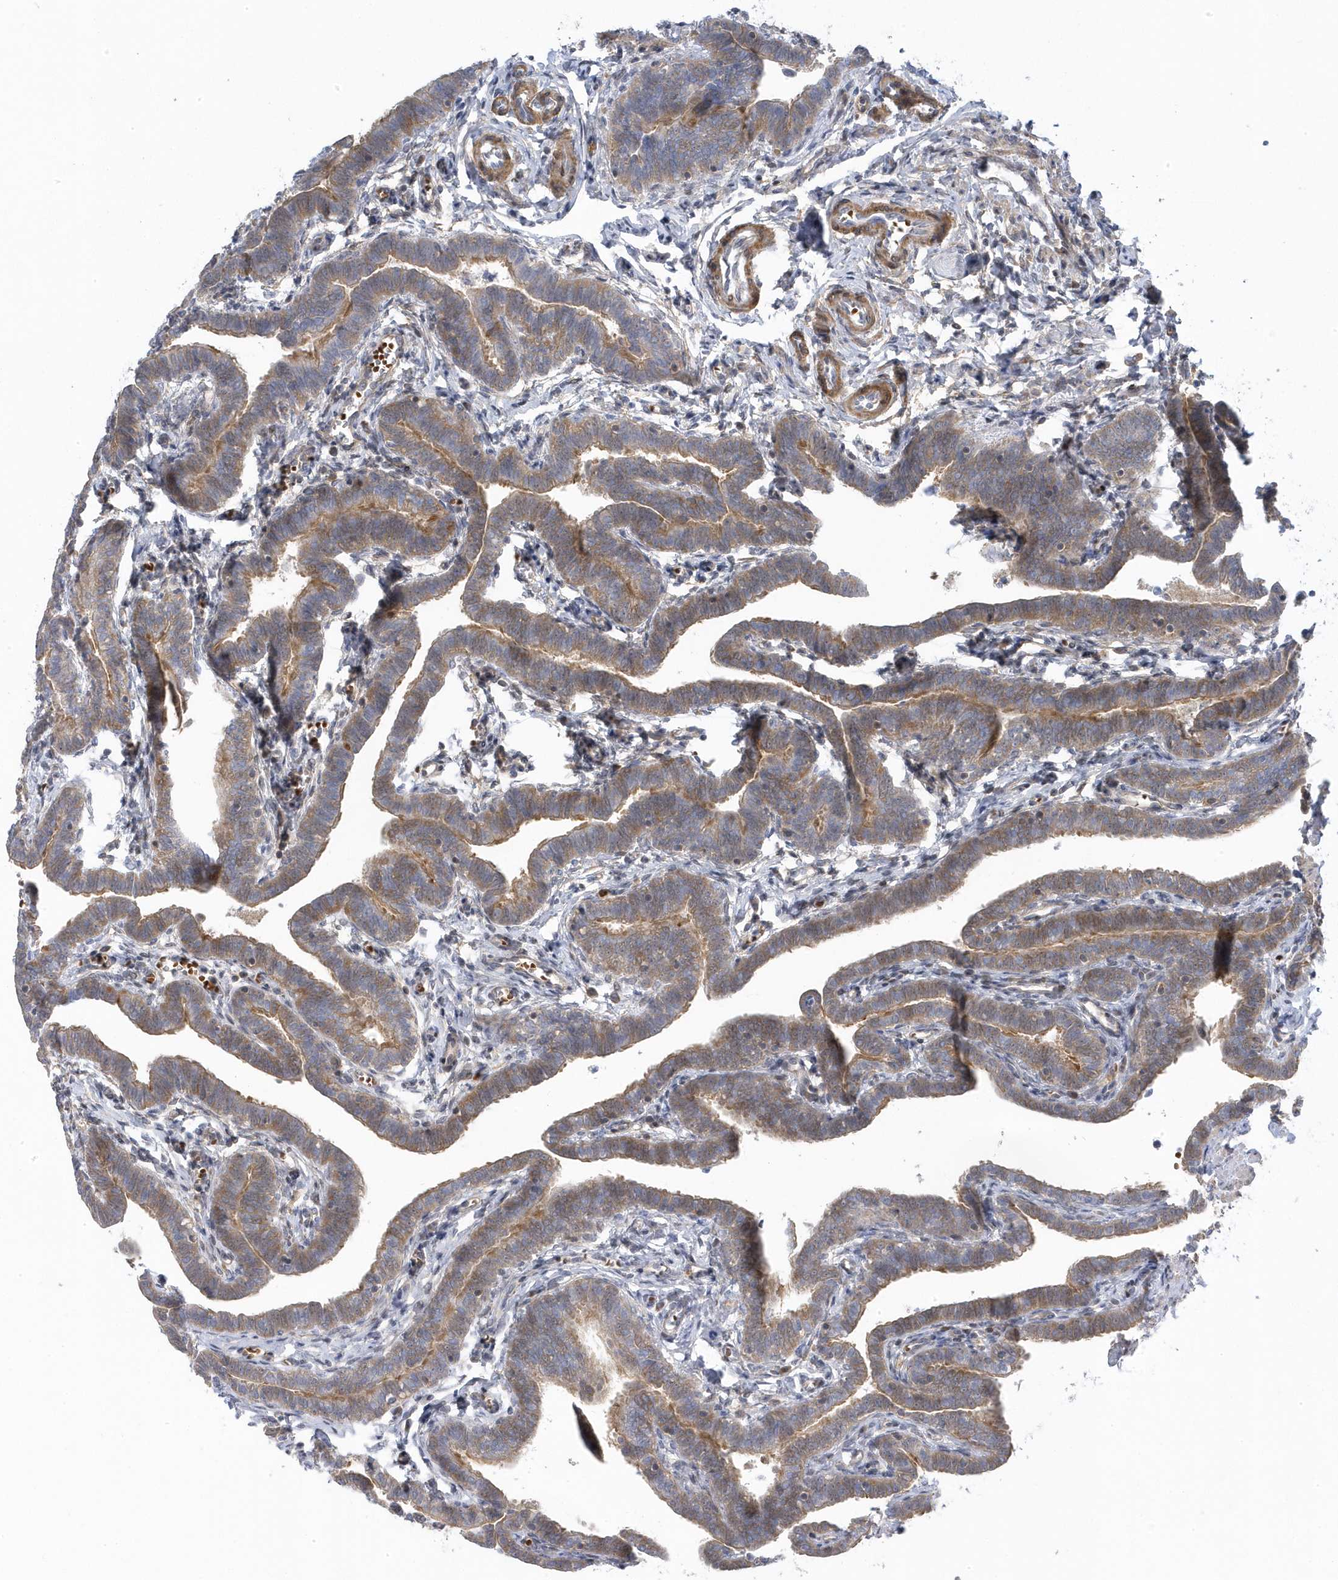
{"staining": {"intensity": "moderate", "quantity": ">75%", "location": "cytoplasmic/membranous"}, "tissue": "fallopian tube", "cell_type": "Glandular cells", "image_type": "normal", "snomed": [{"axis": "morphology", "description": "Normal tissue, NOS"}, {"axis": "topography", "description": "Fallopian tube"}], "caption": "This micrograph reveals benign fallopian tube stained with immunohistochemistry (IHC) to label a protein in brown. The cytoplasmic/membranous of glandular cells show moderate positivity for the protein. Nuclei are counter-stained blue.", "gene": "MAP7D3", "patient": {"sex": "female", "age": 36}}